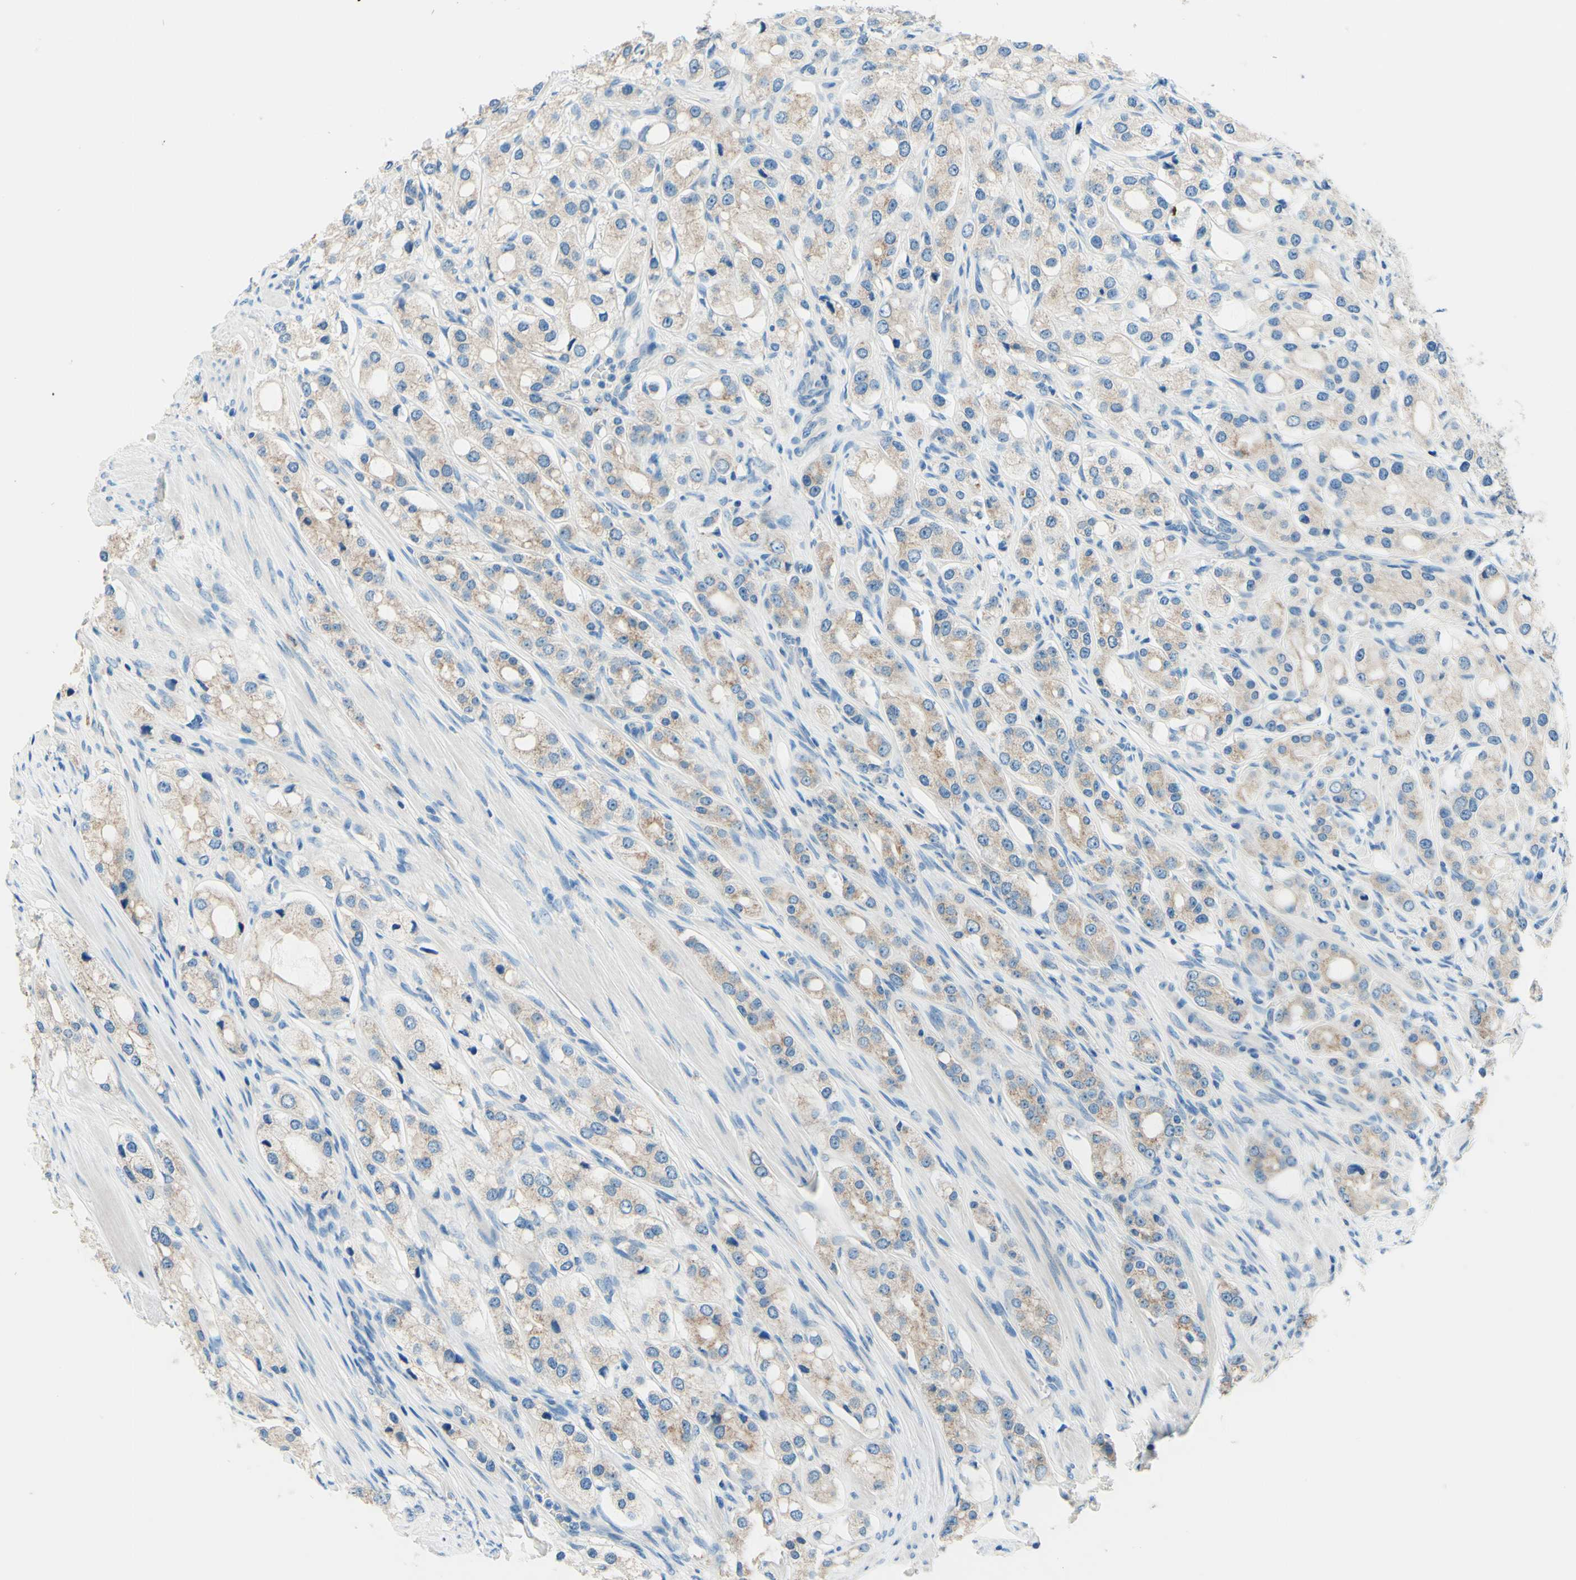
{"staining": {"intensity": "weak", "quantity": ">75%", "location": "cytoplasmic/membranous"}, "tissue": "prostate cancer", "cell_type": "Tumor cells", "image_type": "cancer", "snomed": [{"axis": "morphology", "description": "Adenocarcinoma, High grade"}, {"axis": "topography", "description": "Prostate"}], "caption": "Immunohistochemistry of prostate cancer (adenocarcinoma (high-grade)) demonstrates low levels of weak cytoplasmic/membranous positivity in about >75% of tumor cells.", "gene": "PASD1", "patient": {"sex": "male", "age": 65}}